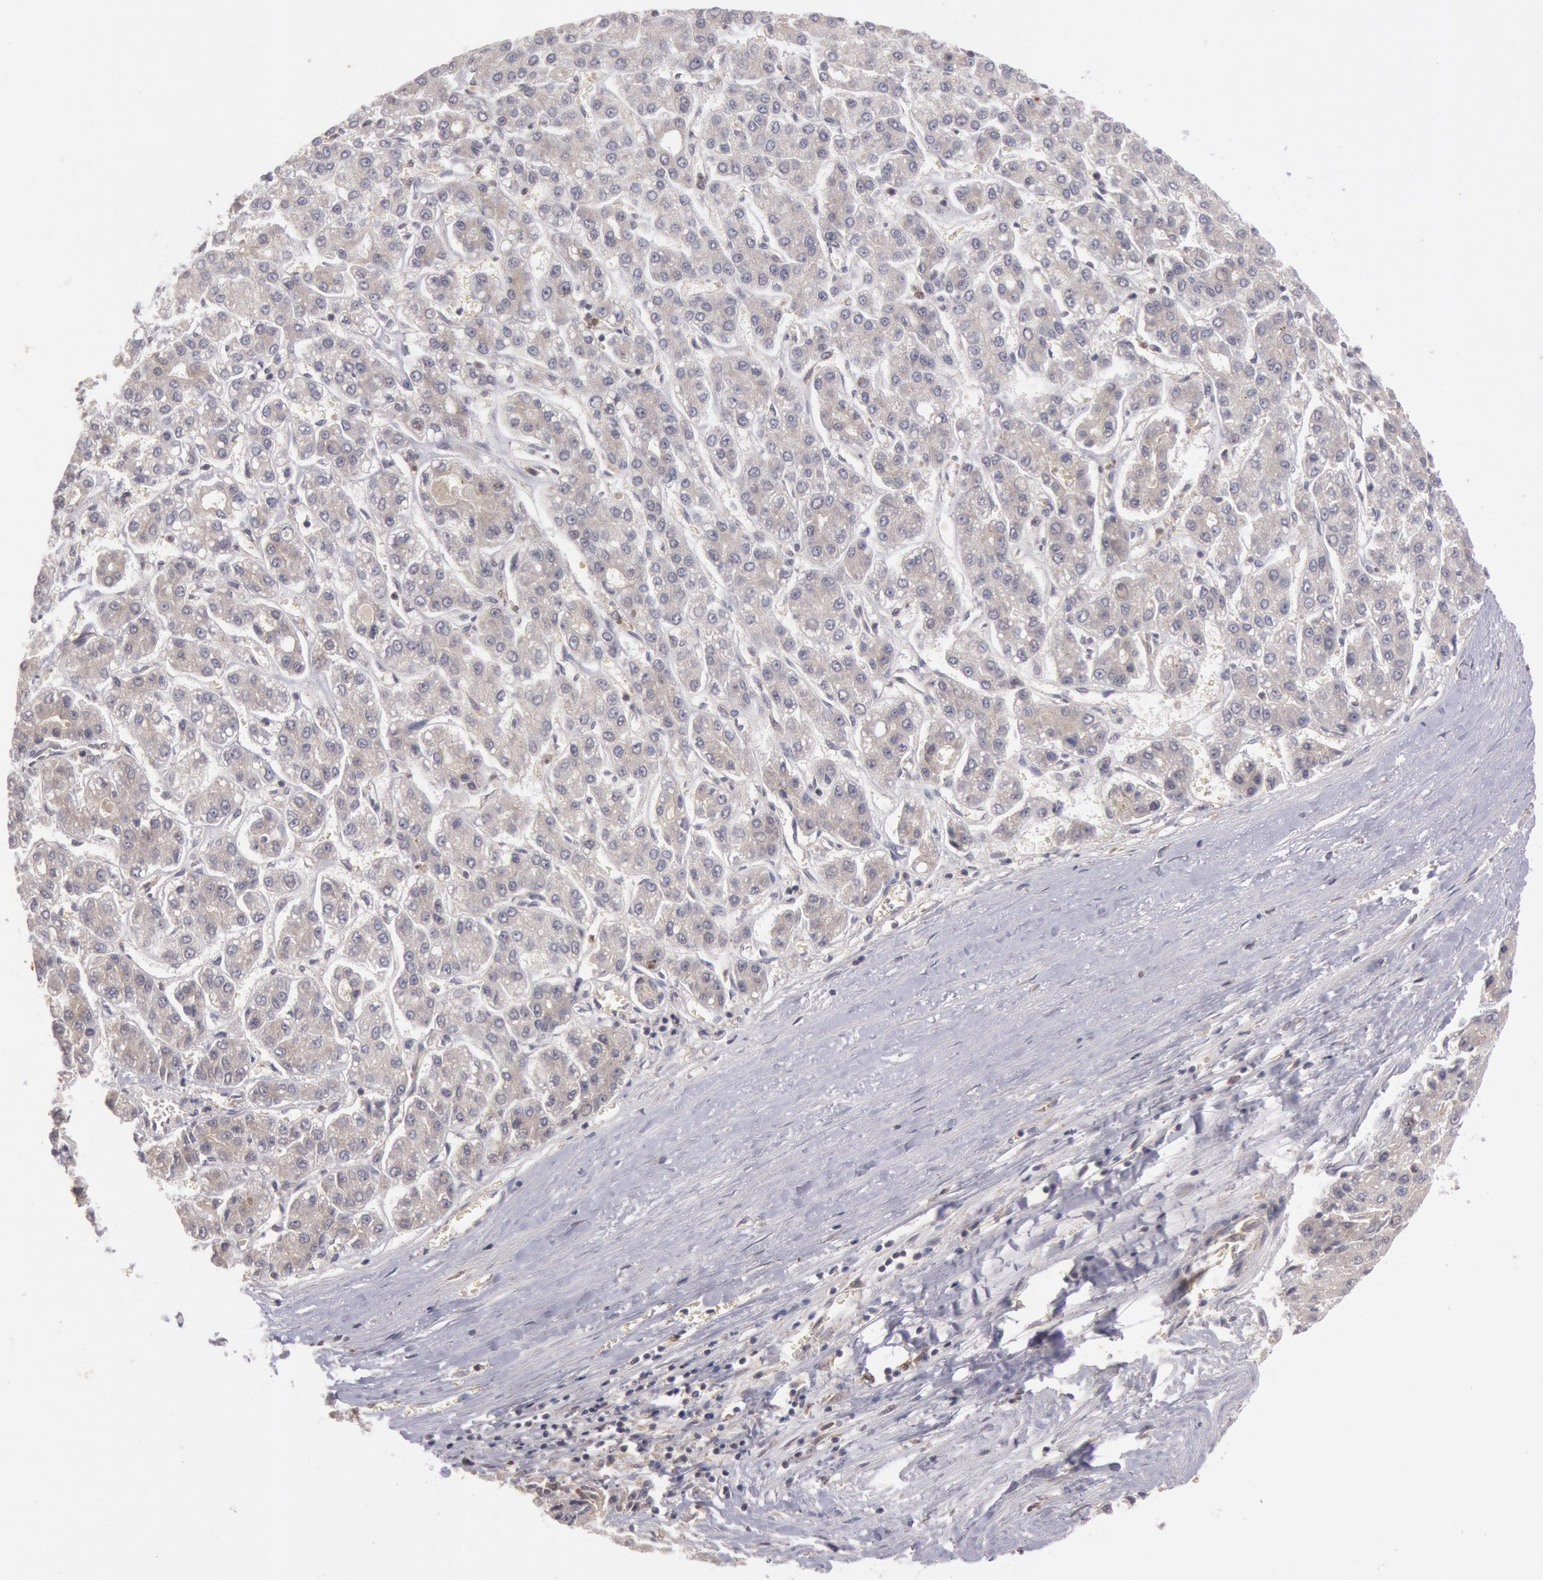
{"staining": {"intensity": "negative", "quantity": "none", "location": "none"}, "tissue": "liver cancer", "cell_type": "Tumor cells", "image_type": "cancer", "snomed": [{"axis": "morphology", "description": "Carcinoma, Hepatocellular, NOS"}, {"axis": "topography", "description": "Liver"}], "caption": "There is no significant positivity in tumor cells of liver cancer.", "gene": "PLA2G6", "patient": {"sex": "male", "age": 69}}